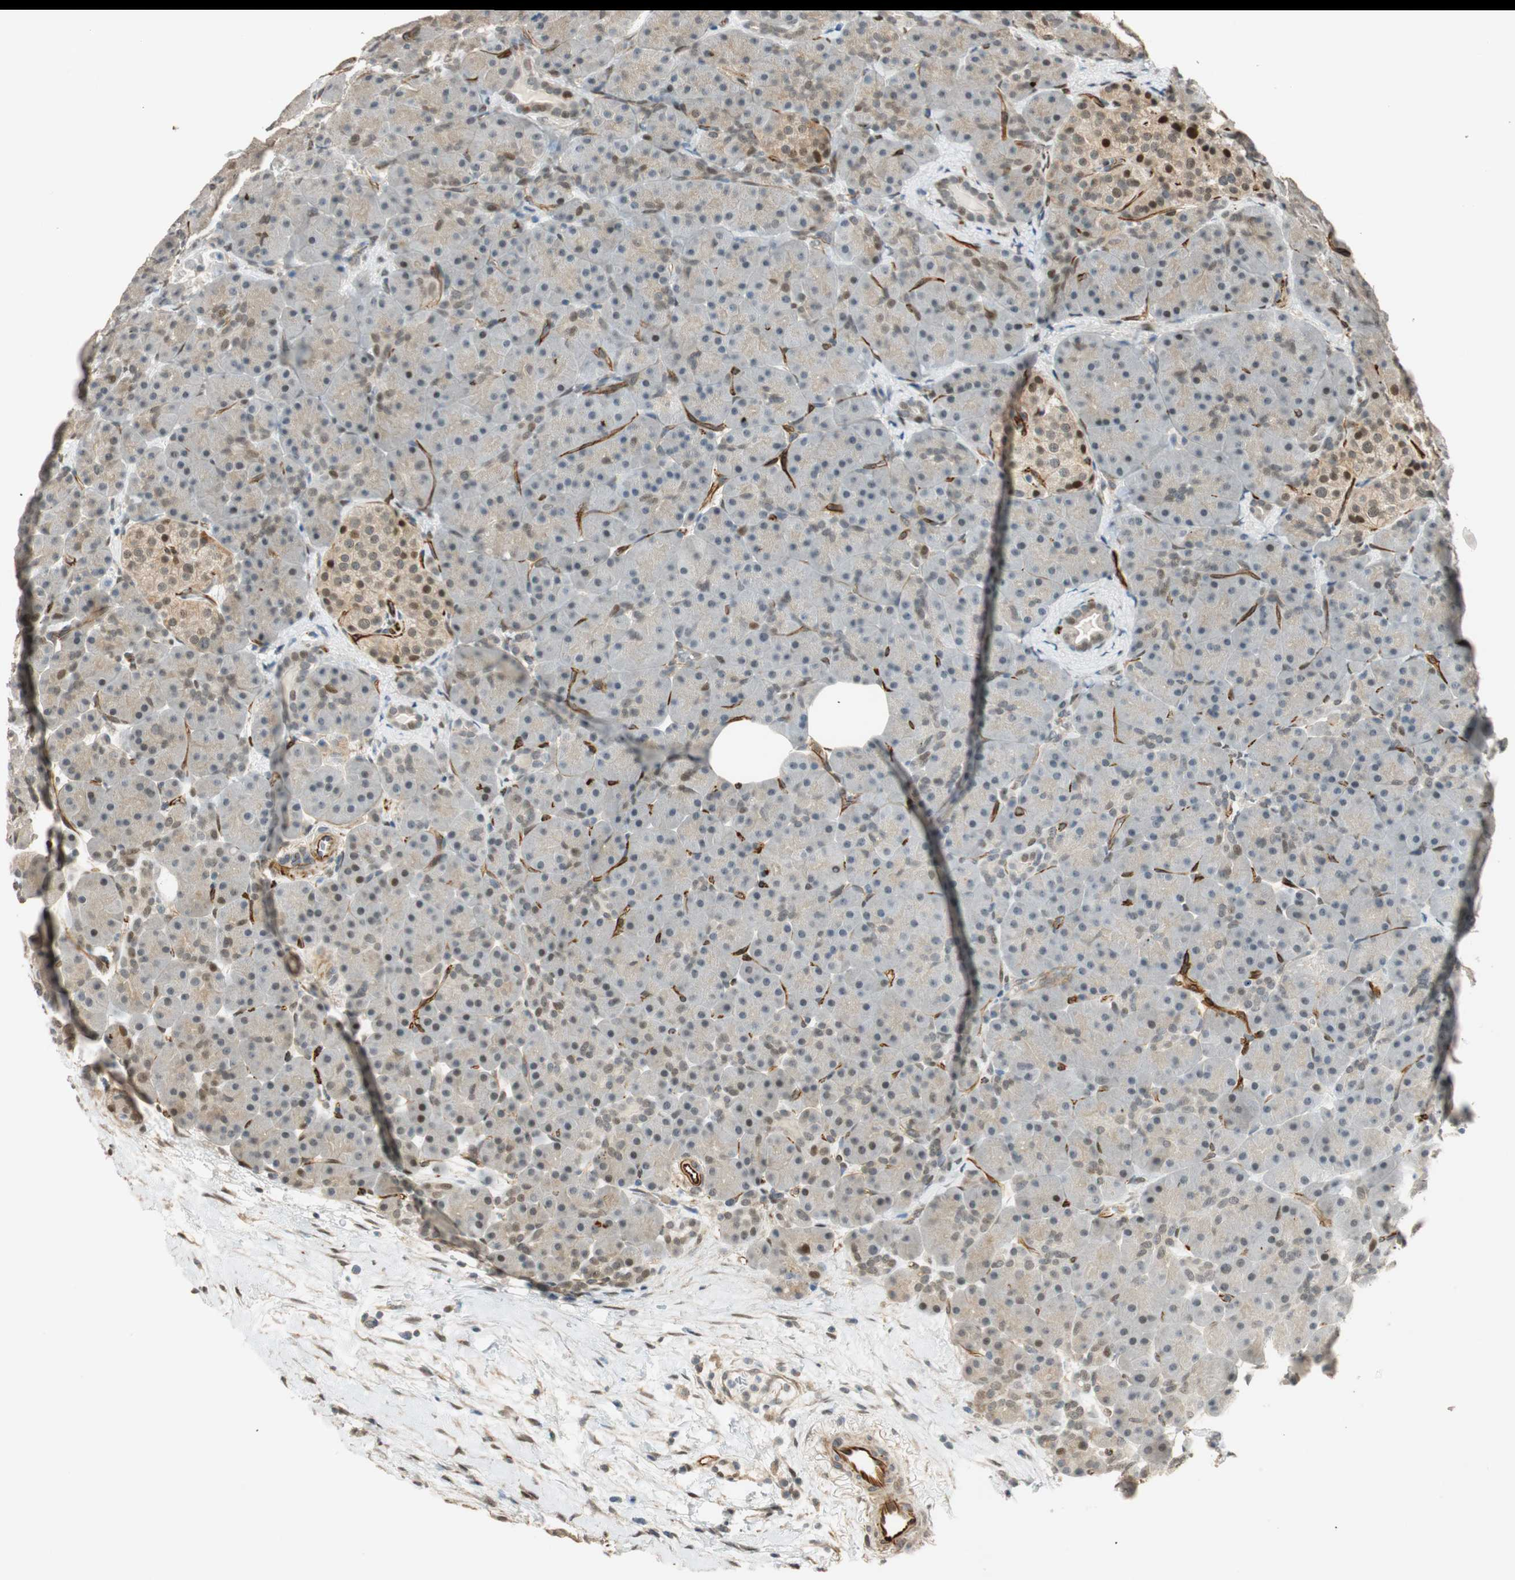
{"staining": {"intensity": "weak", "quantity": "<25%", "location": "nuclear"}, "tissue": "pancreas", "cell_type": "Exocrine glandular cells", "image_type": "normal", "snomed": [{"axis": "morphology", "description": "Normal tissue, NOS"}, {"axis": "topography", "description": "Pancreas"}], "caption": "An immunohistochemistry micrograph of normal pancreas is shown. There is no staining in exocrine glandular cells of pancreas.", "gene": "NES", "patient": {"sex": "male", "age": 66}}